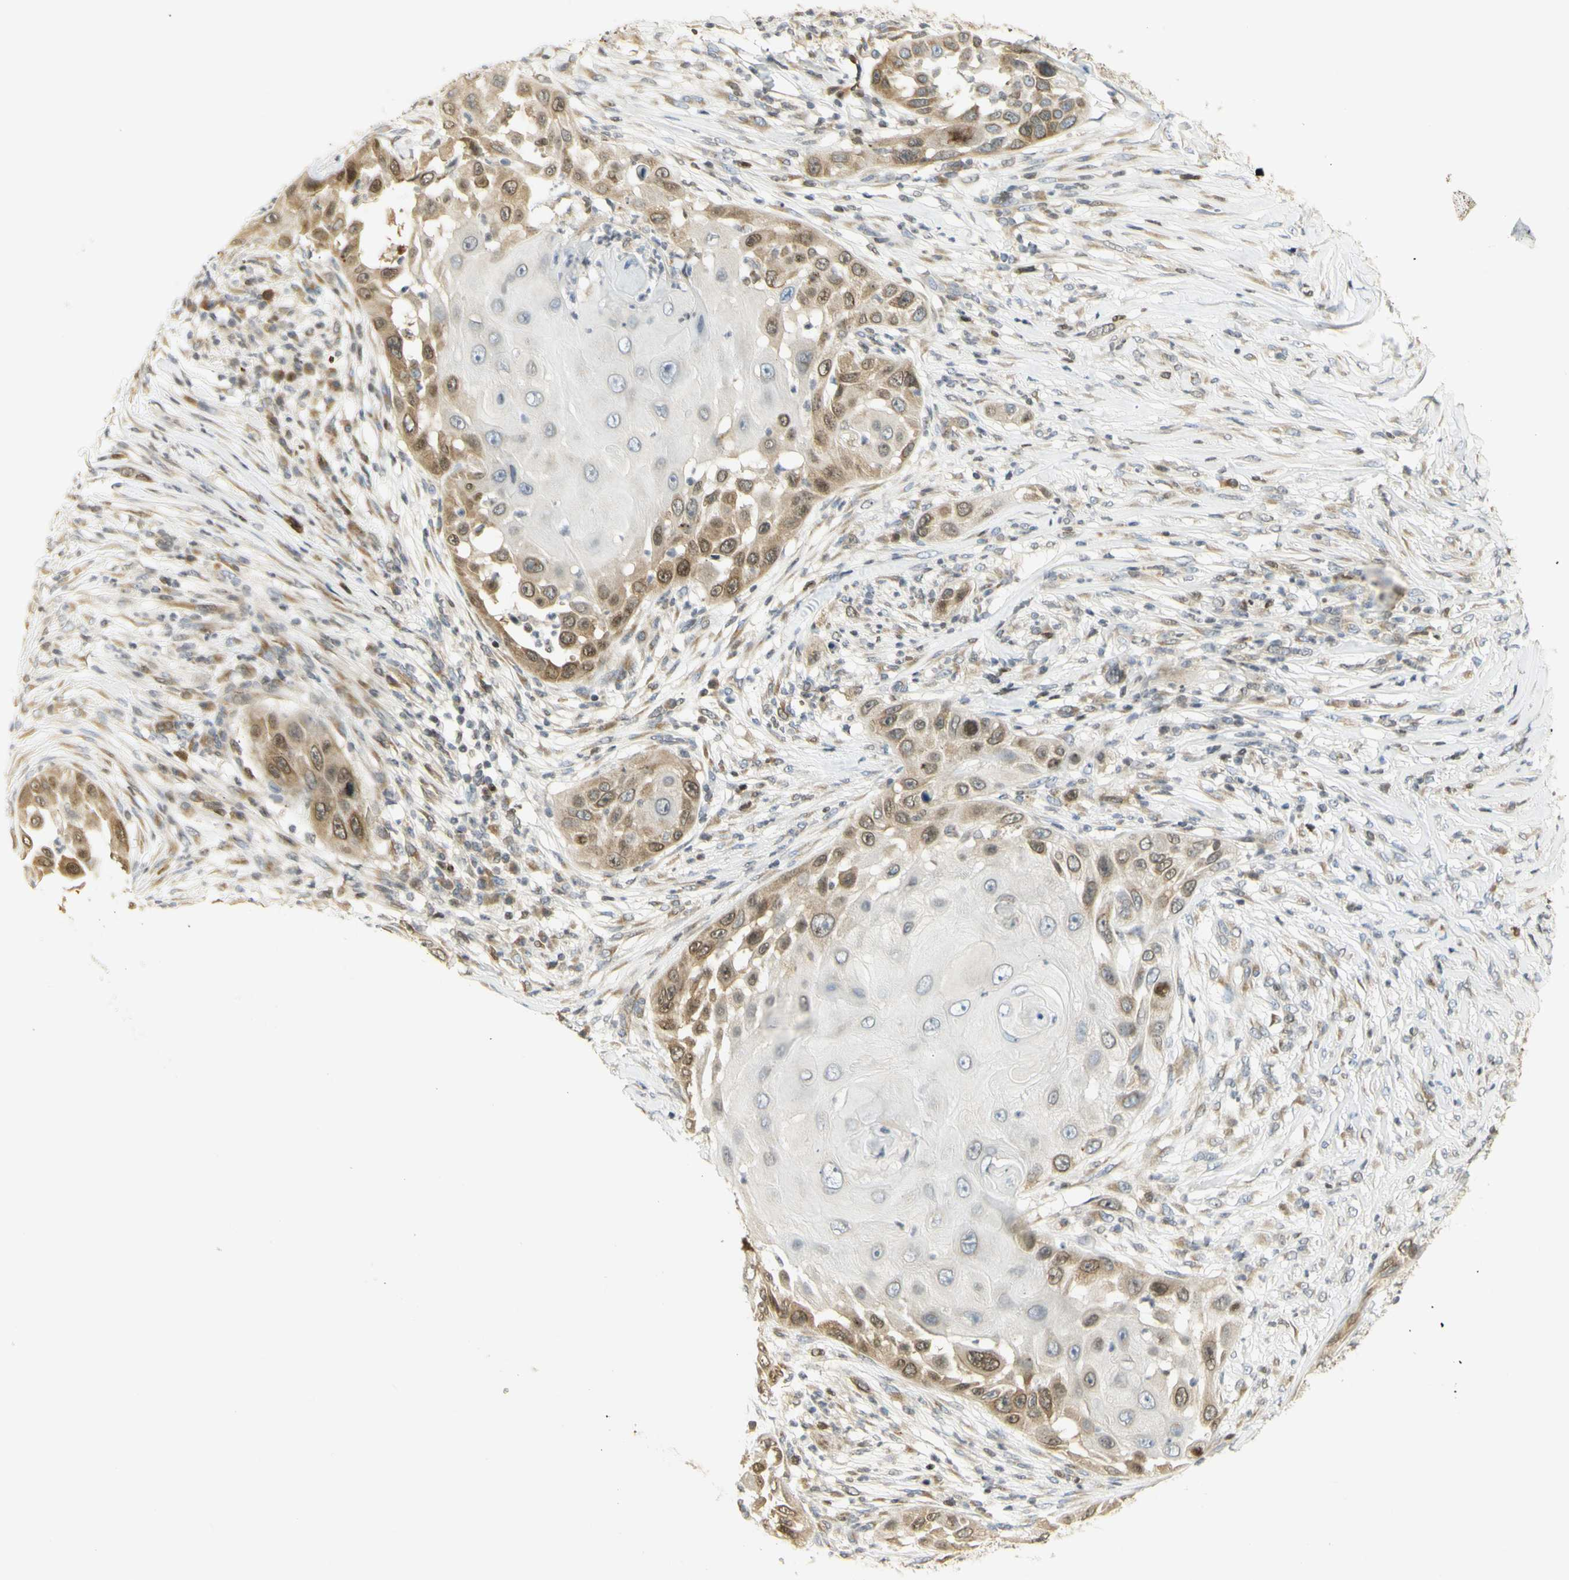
{"staining": {"intensity": "moderate", "quantity": ">75%", "location": "cytoplasmic/membranous,nuclear"}, "tissue": "skin cancer", "cell_type": "Tumor cells", "image_type": "cancer", "snomed": [{"axis": "morphology", "description": "Squamous cell carcinoma, NOS"}, {"axis": "topography", "description": "Skin"}], "caption": "Human skin squamous cell carcinoma stained with a protein marker exhibits moderate staining in tumor cells.", "gene": "KIF11", "patient": {"sex": "female", "age": 44}}